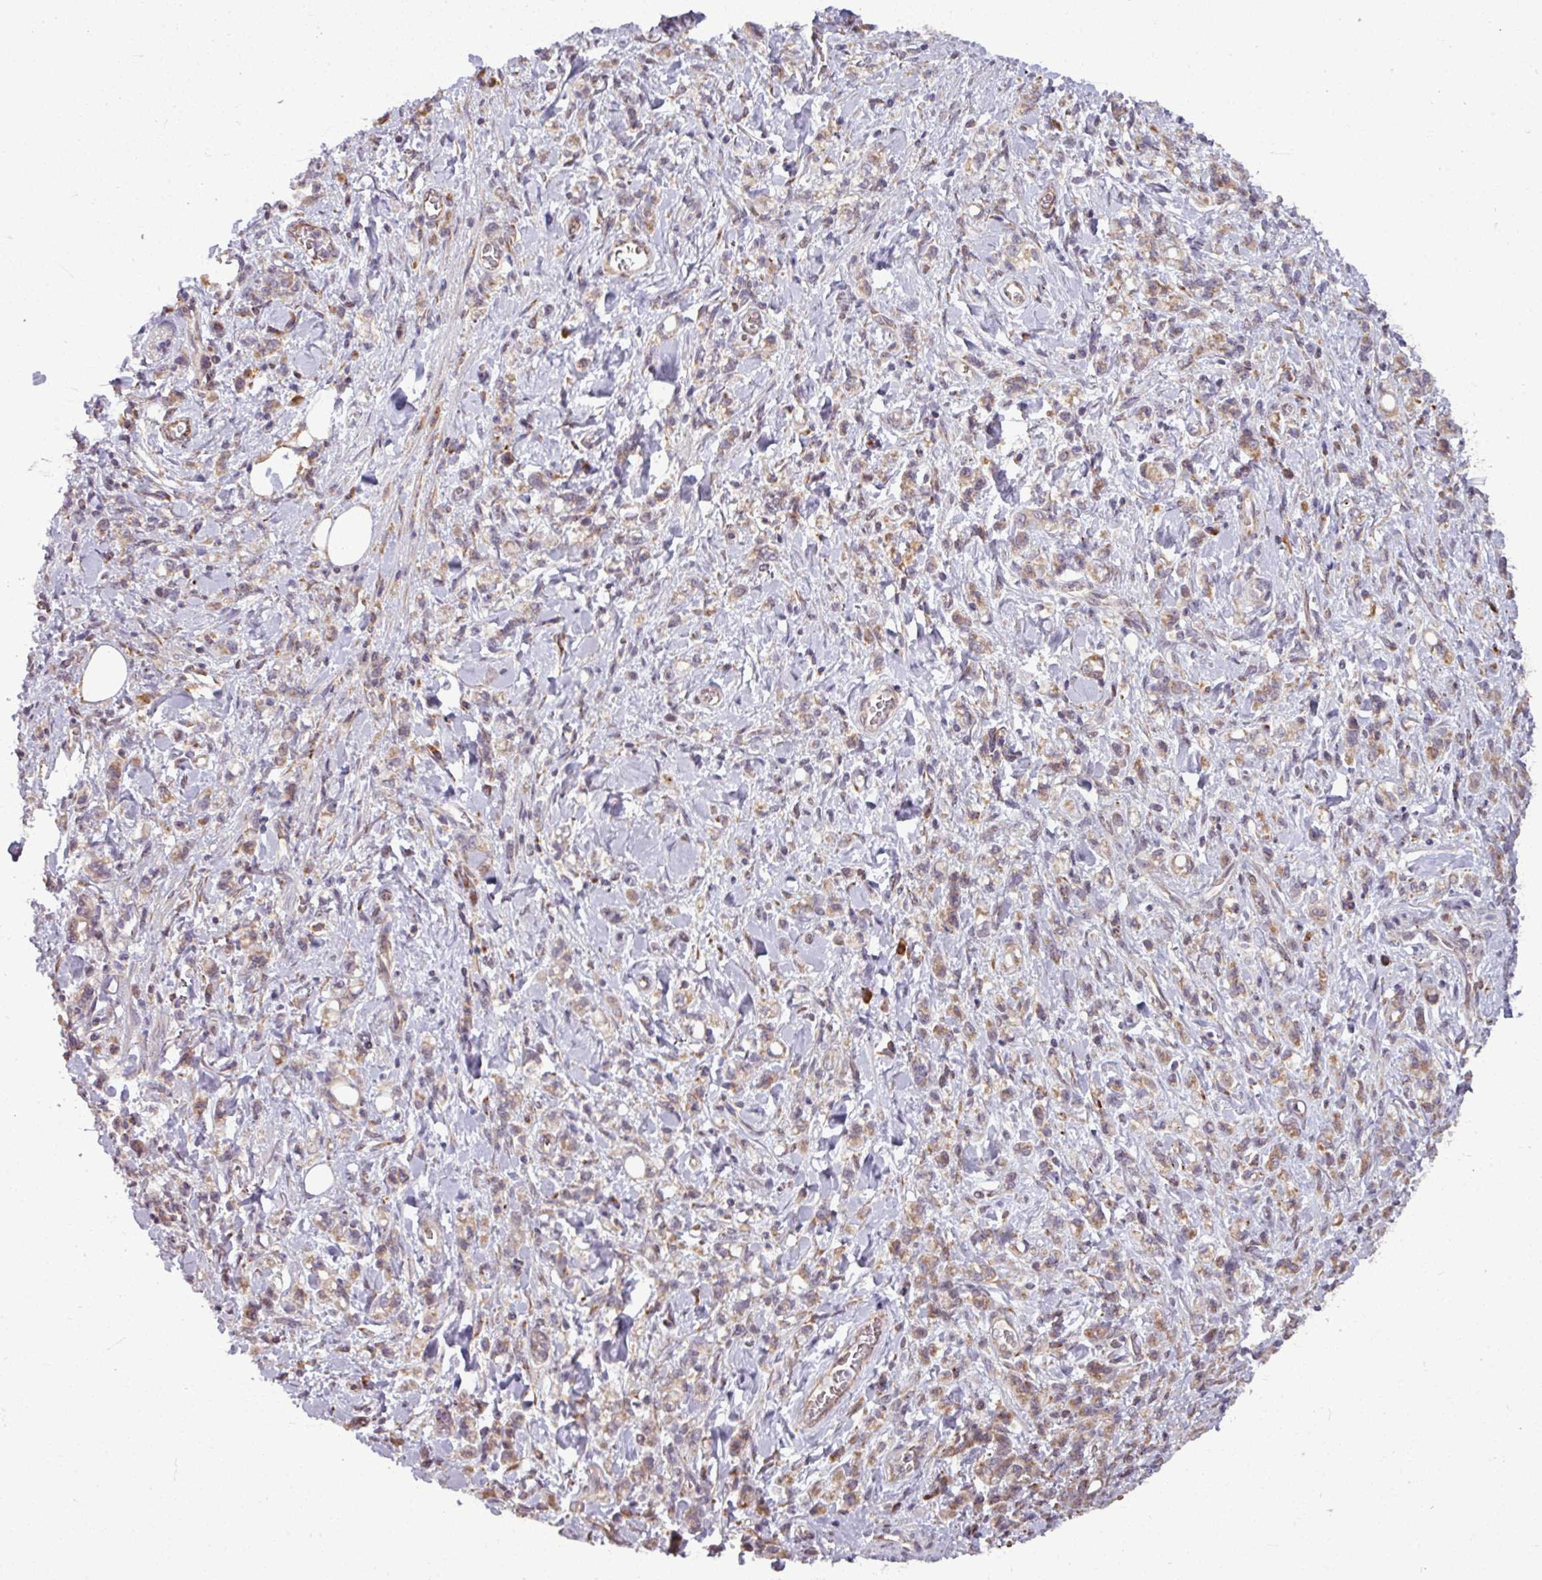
{"staining": {"intensity": "weak", "quantity": "25%-75%", "location": "cytoplasmic/membranous"}, "tissue": "stomach cancer", "cell_type": "Tumor cells", "image_type": "cancer", "snomed": [{"axis": "morphology", "description": "Adenocarcinoma, NOS"}, {"axis": "topography", "description": "Stomach"}], "caption": "Adenocarcinoma (stomach) was stained to show a protein in brown. There is low levels of weak cytoplasmic/membranous positivity in about 25%-75% of tumor cells. The protein is stained brown, and the nuclei are stained in blue (DAB IHC with brightfield microscopy, high magnification).", "gene": "MAGT1", "patient": {"sex": "male", "age": 77}}